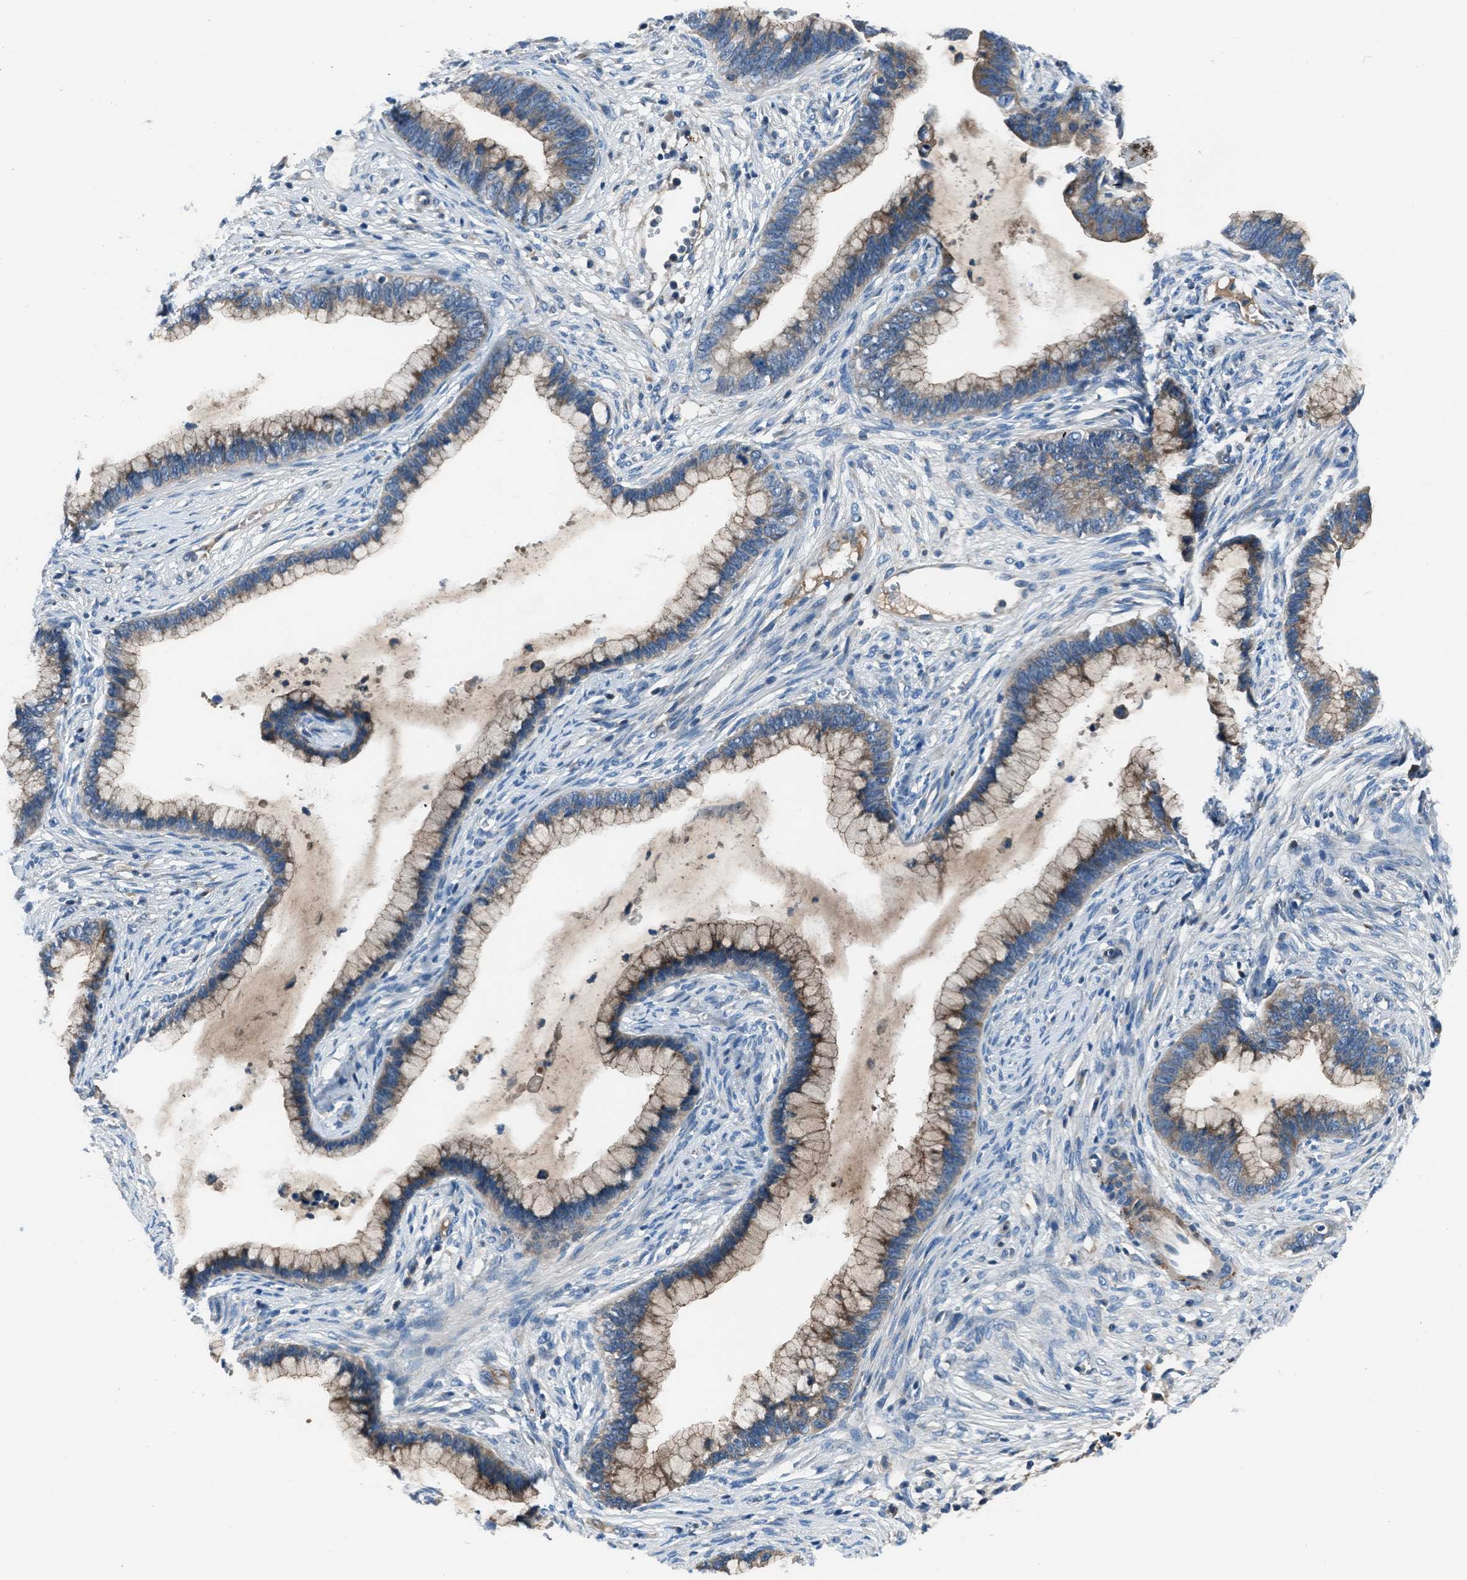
{"staining": {"intensity": "moderate", "quantity": "25%-75%", "location": "cytoplasmic/membranous"}, "tissue": "cervical cancer", "cell_type": "Tumor cells", "image_type": "cancer", "snomed": [{"axis": "morphology", "description": "Adenocarcinoma, NOS"}, {"axis": "topography", "description": "Cervix"}], "caption": "Brown immunohistochemical staining in adenocarcinoma (cervical) reveals moderate cytoplasmic/membranous expression in approximately 25%-75% of tumor cells.", "gene": "SLC38A6", "patient": {"sex": "female", "age": 44}}